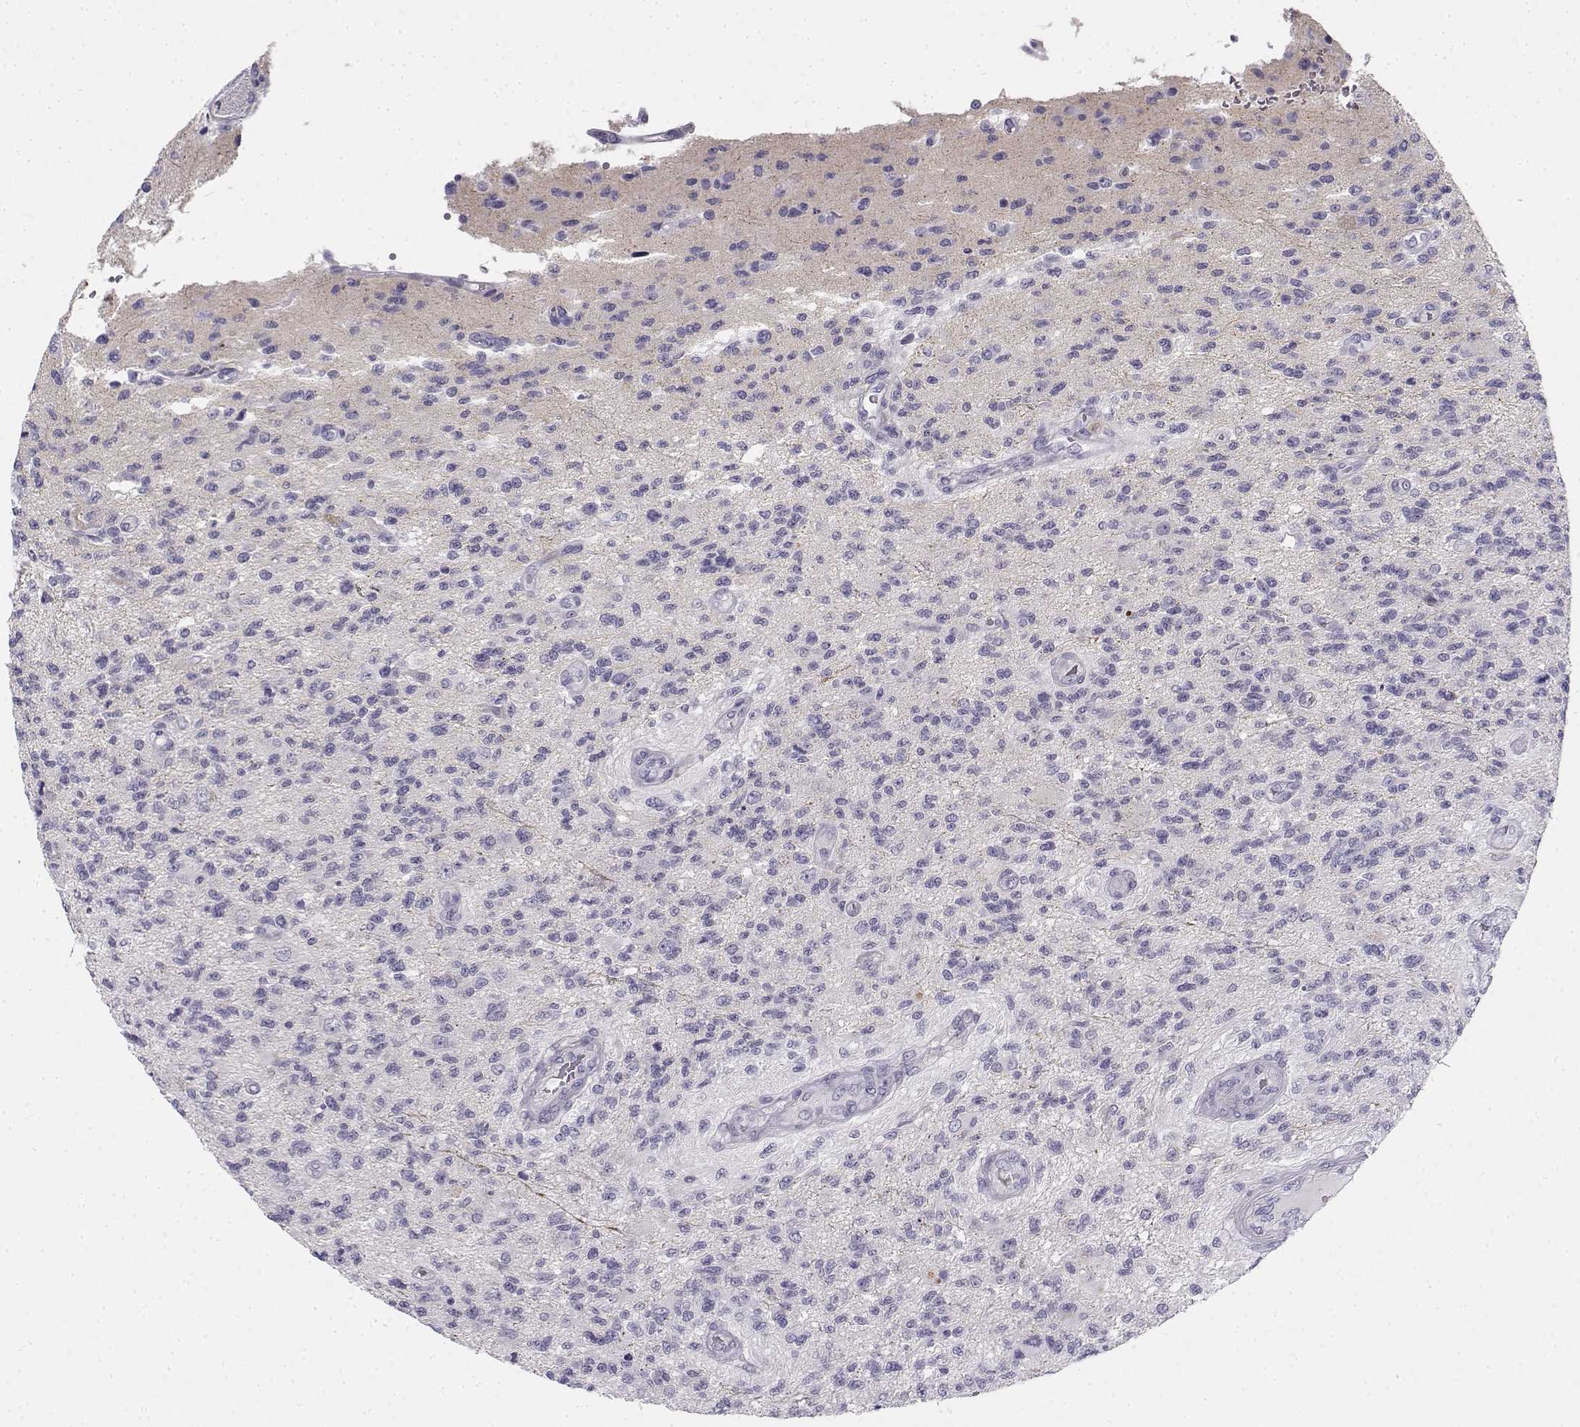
{"staining": {"intensity": "negative", "quantity": "none", "location": "none"}, "tissue": "glioma", "cell_type": "Tumor cells", "image_type": "cancer", "snomed": [{"axis": "morphology", "description": "Glioma, malignant, High grade"}, {"axis": "topography", "description": "Brain"}], "caption": "This is an IHC photomicrograph of high-grade glioma (malignant). There is no staining in tumor cells.", "gene": "CREB3L3", "patient": {"sex": "male", "age": 56}}